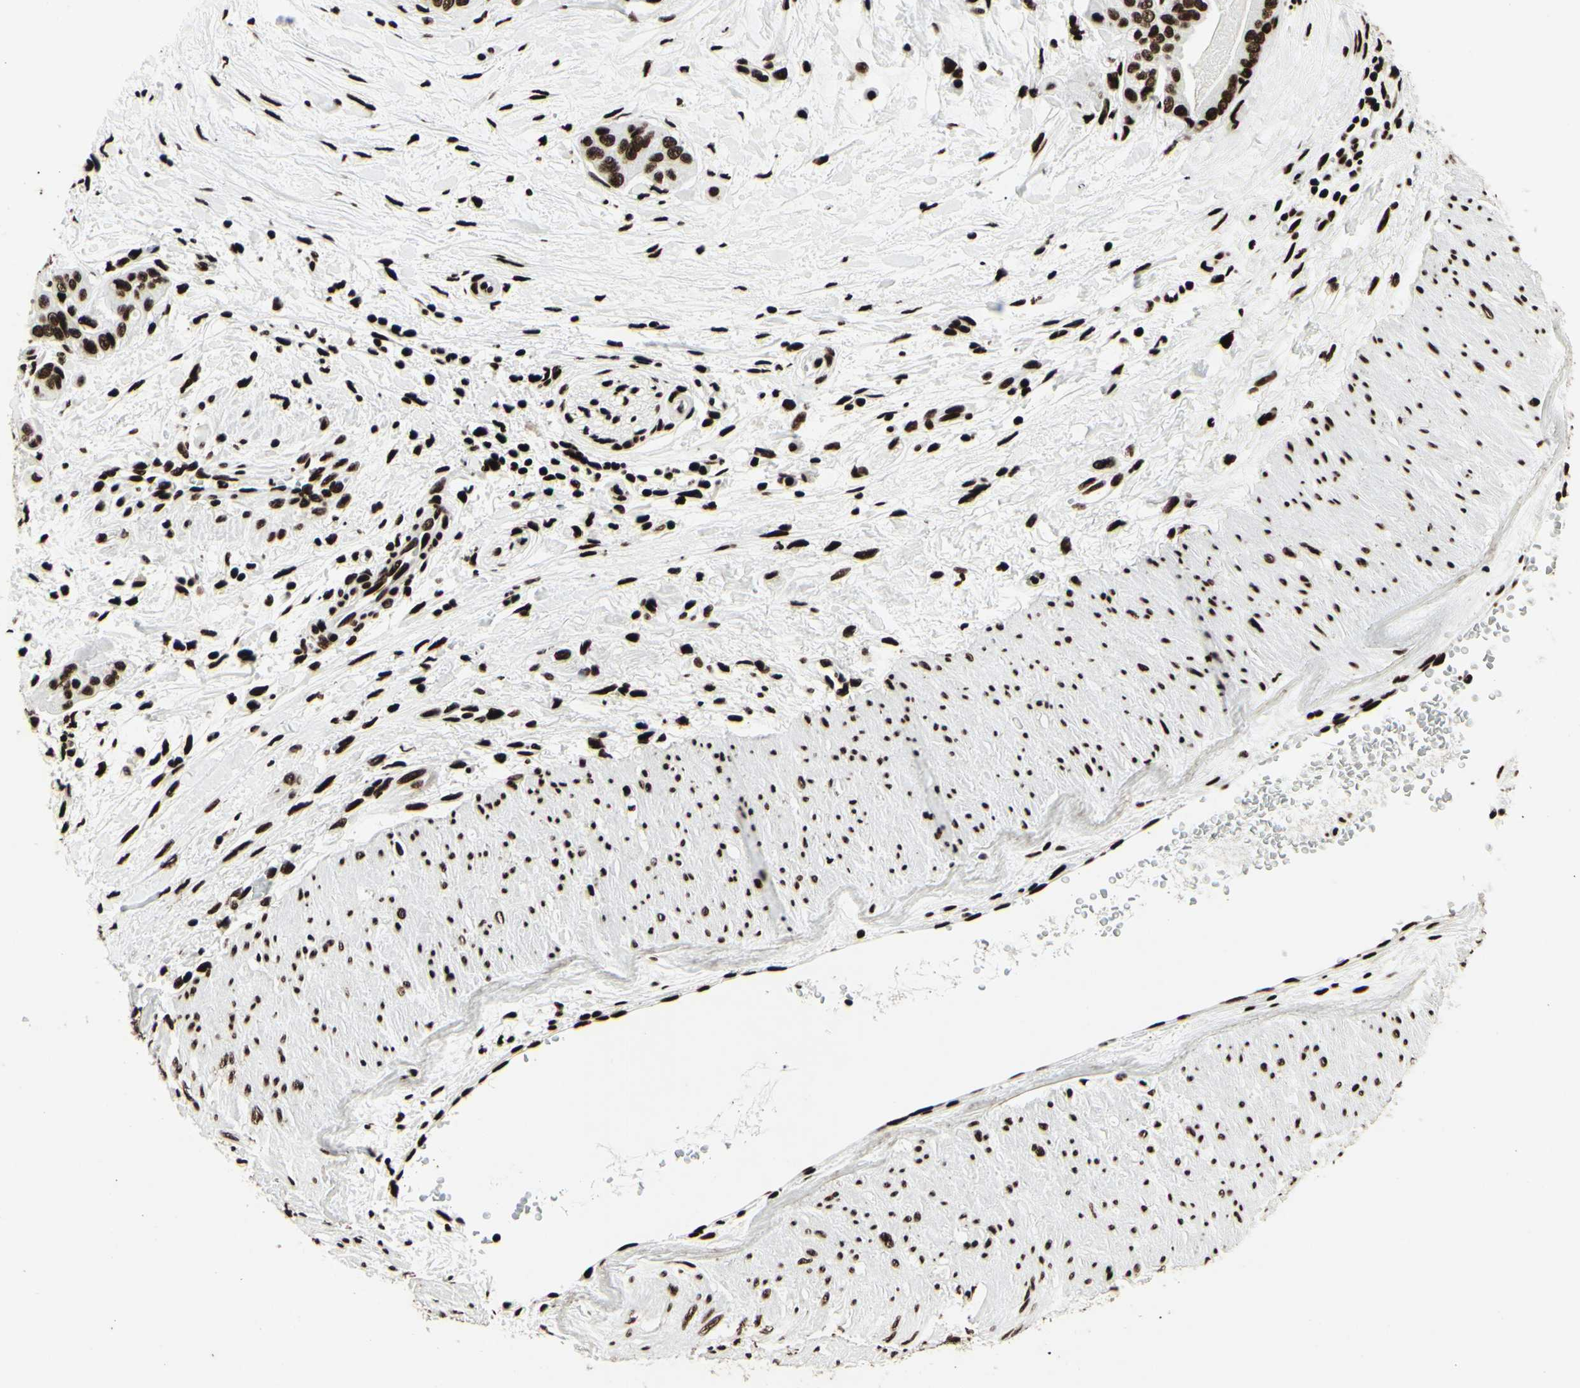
{"staining": {"intensity": "strong", "quantity": ">75%", "location": "nuclear"}, "tissue": "pancreatic cancer", "cell_type": "Tumor cells", "image_type": "cancer", "snomed": [{"axis": "morphology", "description": "Adenocarcinoma, NOS"}, {"axis": "topography", "description": "Pancreas"}], "caption": "This image shows pancreatic adenocarcinoma stained with IHC to label a protein in brown. The nuclear of tumor cells show strong positivity for the protein. Nuclei are counter-stained blue.", "gene": "U2AF2", "patient": {"sex": "female", "age": 75}}